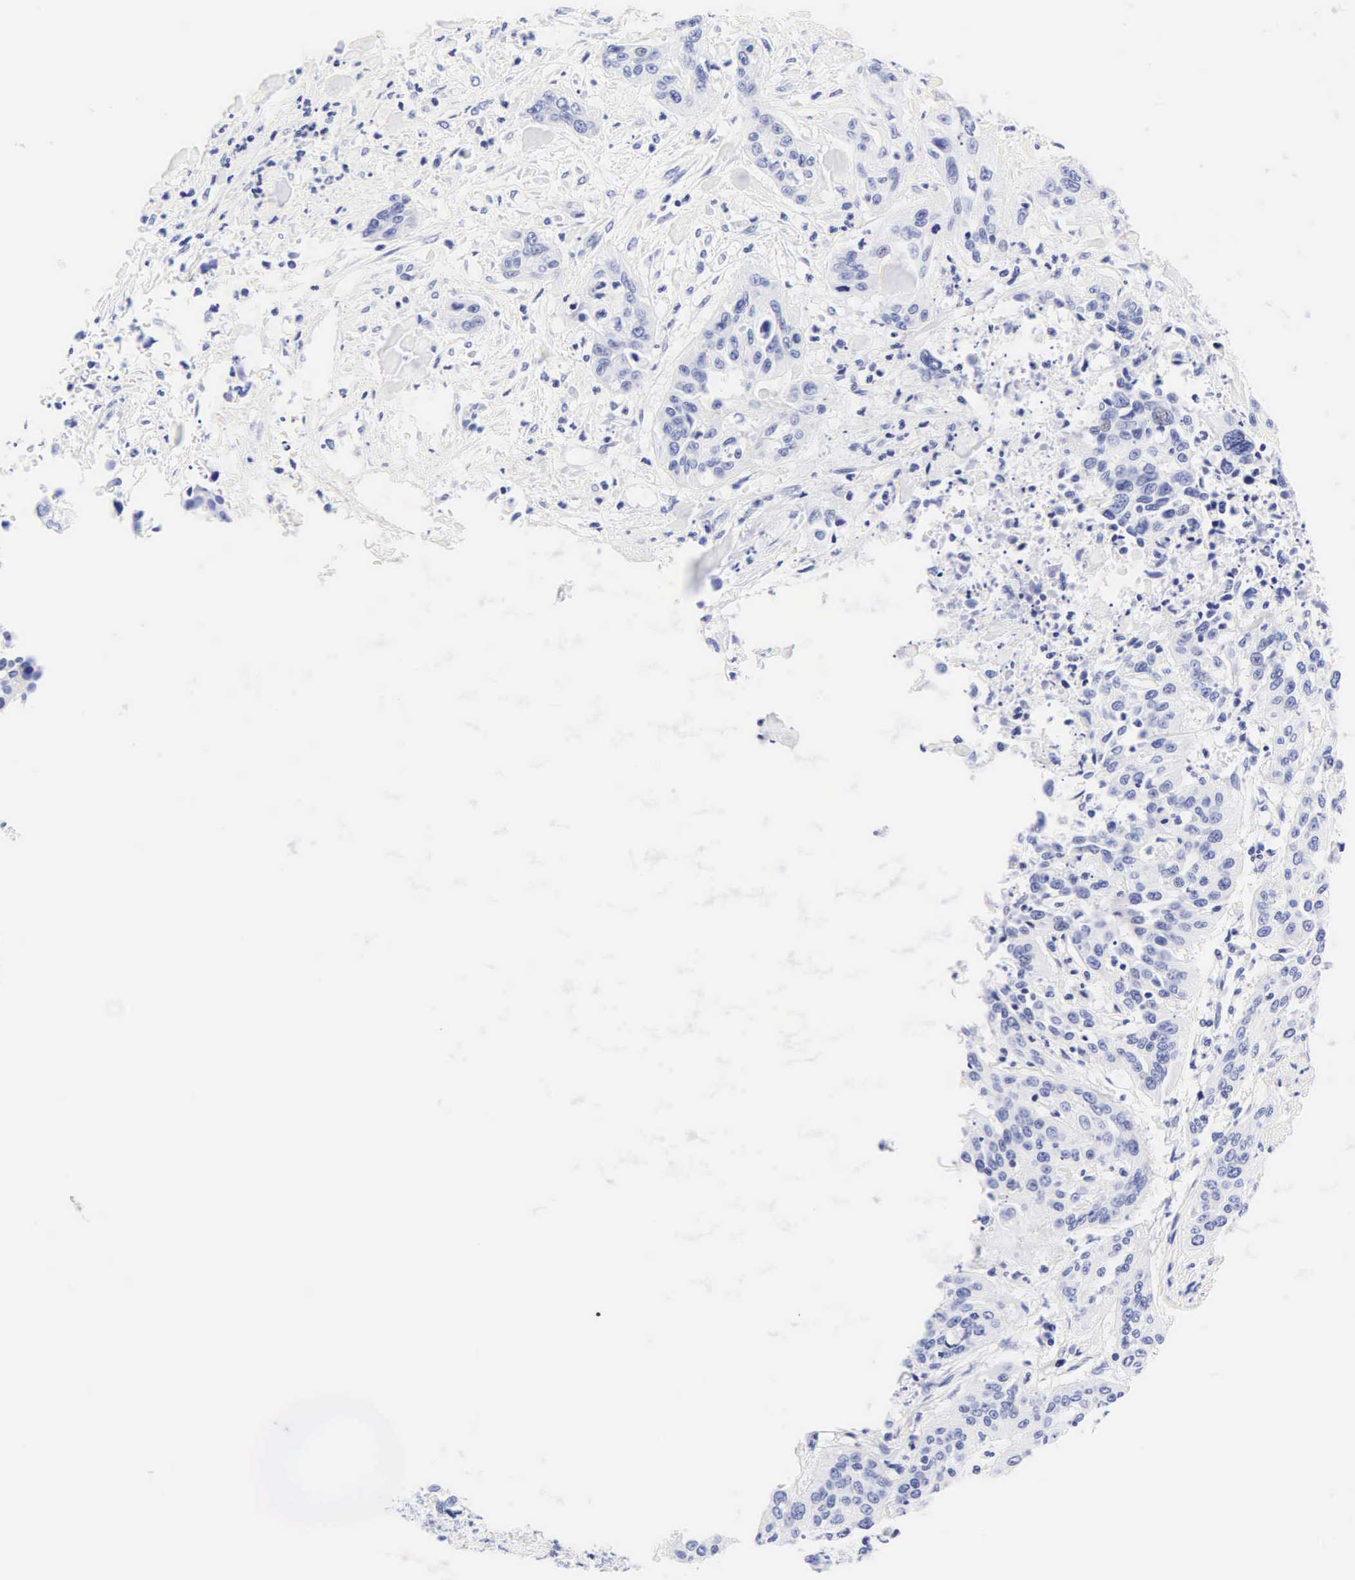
{"staining": {"intensity": "negative", "quantity": "none", "location": "none"}, "tissue": "cervical cancer", "cell_type": "Tumor cells", "image_type": "cancer", "snomed": [{"axis": "morphology", "description": "Squamous cell carcinoma, NOS"}, {"axis": "topography", "description": "Cervix"}], "caption": "Immunohistochemistry (IHC) of cervical squamous cell carcinoma displays no expression in tumor cells.", "gene": "KRT20", "patient": {"sex": "female", "age": 41}}